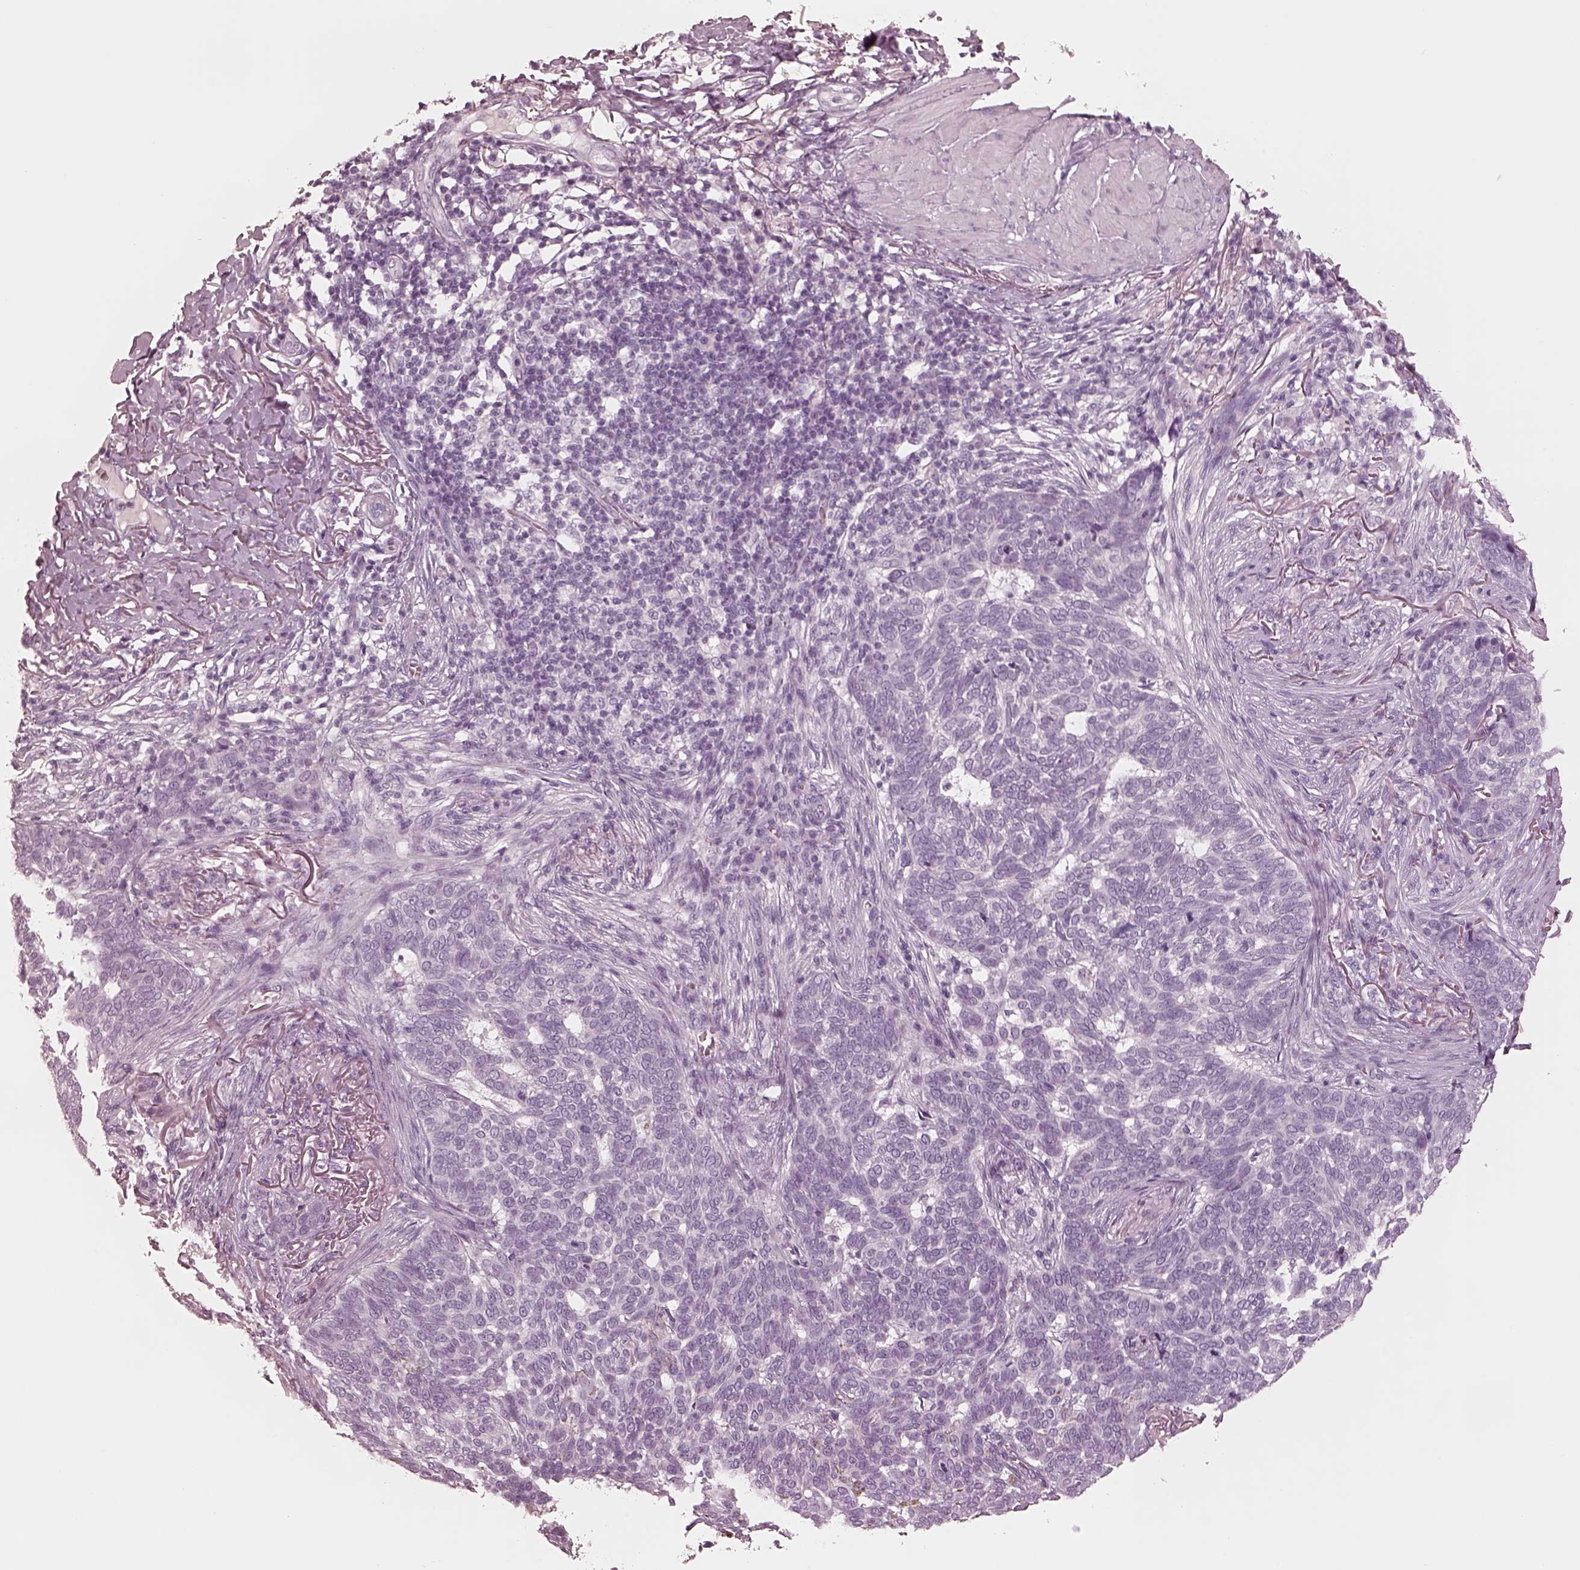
{"staining": {"intensity": "negative", "quantity": "none", "location": "none"}, "tissue": "skin cancer", "cell_type": "Tumor cells", "image_type": "cancer", "snomed": [{"axis": "morphology", "description": "Basal cell carcinoma"}, {"axis": "topography", "description": "Skin"}], "caption": "Skin cancer (basal cell carcinoma) was stained to show a protein in brown. There is no significant expression in tumor cells.", "gene": "PON3", "patient": {"sex": "male", "age": 85}}